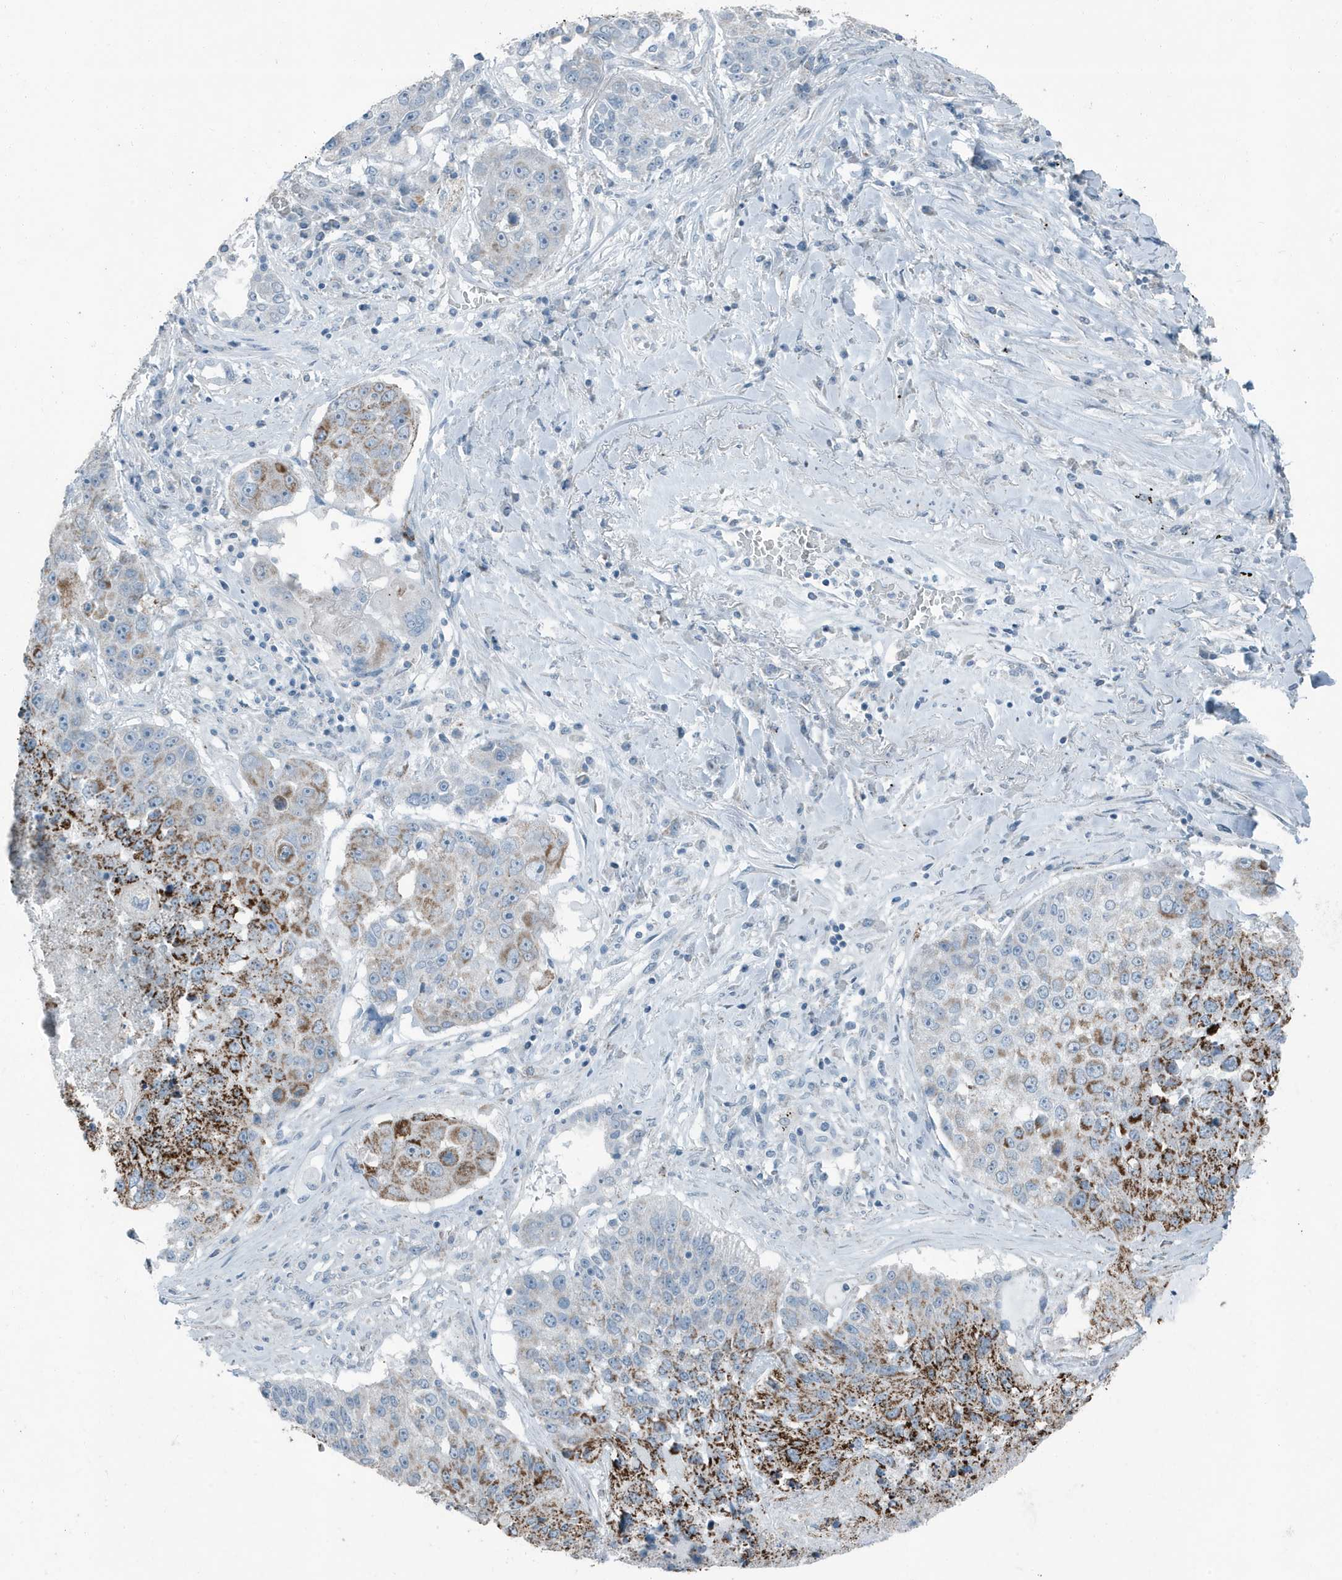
{"staining": {"intensity": "strong", "quantity": "25%-75%", "location": "cytoplasmic/membranous"}, "tissue": "lung cancer", "cell_type": "Tumor cells", "image_type": "cancer", "snomed": [{"axis": "morphology", "description": "Squamous cell carcinoma, NOS"}, {"axis": "topography", "description": "Lung"}], "caption": "Lung cancer was stained to show a protein in brown. There is high levels of strong cytoplasmic/membranous expression in about 25%-75% of tumor cells.", "gene": "FAM162A", "patient": {"sex": "male", "age": 61}}